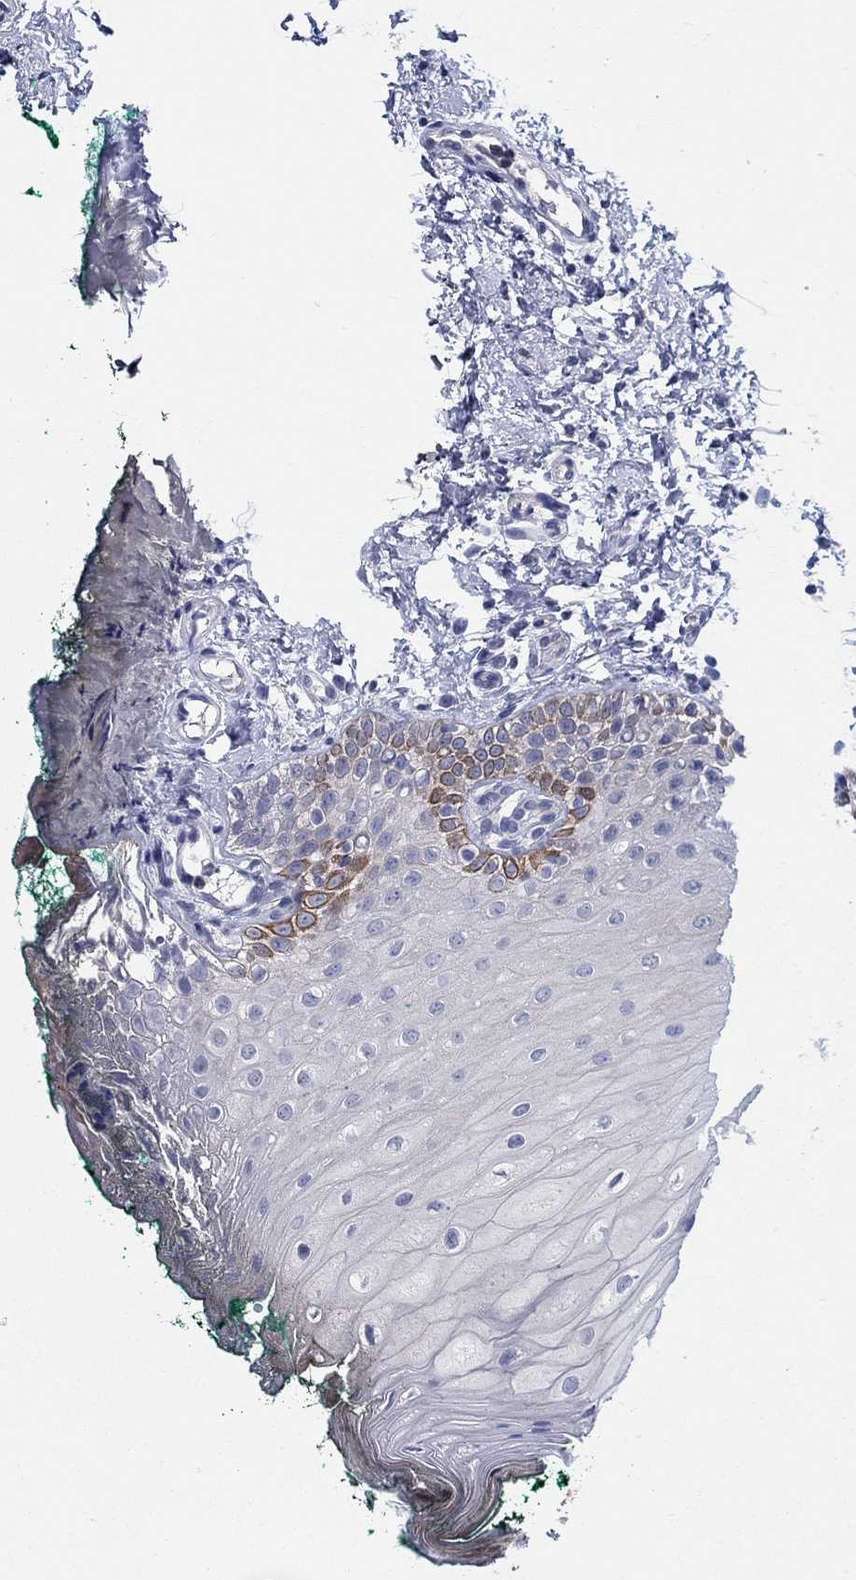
{"staining": {"intensity": "negative", "quantity": "none", "location": "none"}, "tissue": "oral mucosa", "cell_type": "Squamous epithelial cells", "image_type": "normal", "snomed": [{"axis": "morphology", "description": "Normal tissue, NOS"}, {"axis": "topography", "description": "Oral tissue"}], "caption": "The photomicrograph shows no staining of squamous epithelial cells in normal oral mucosa.", "gene": "RAP1GAP", "patient": {"sex": "female", "age": 83}}